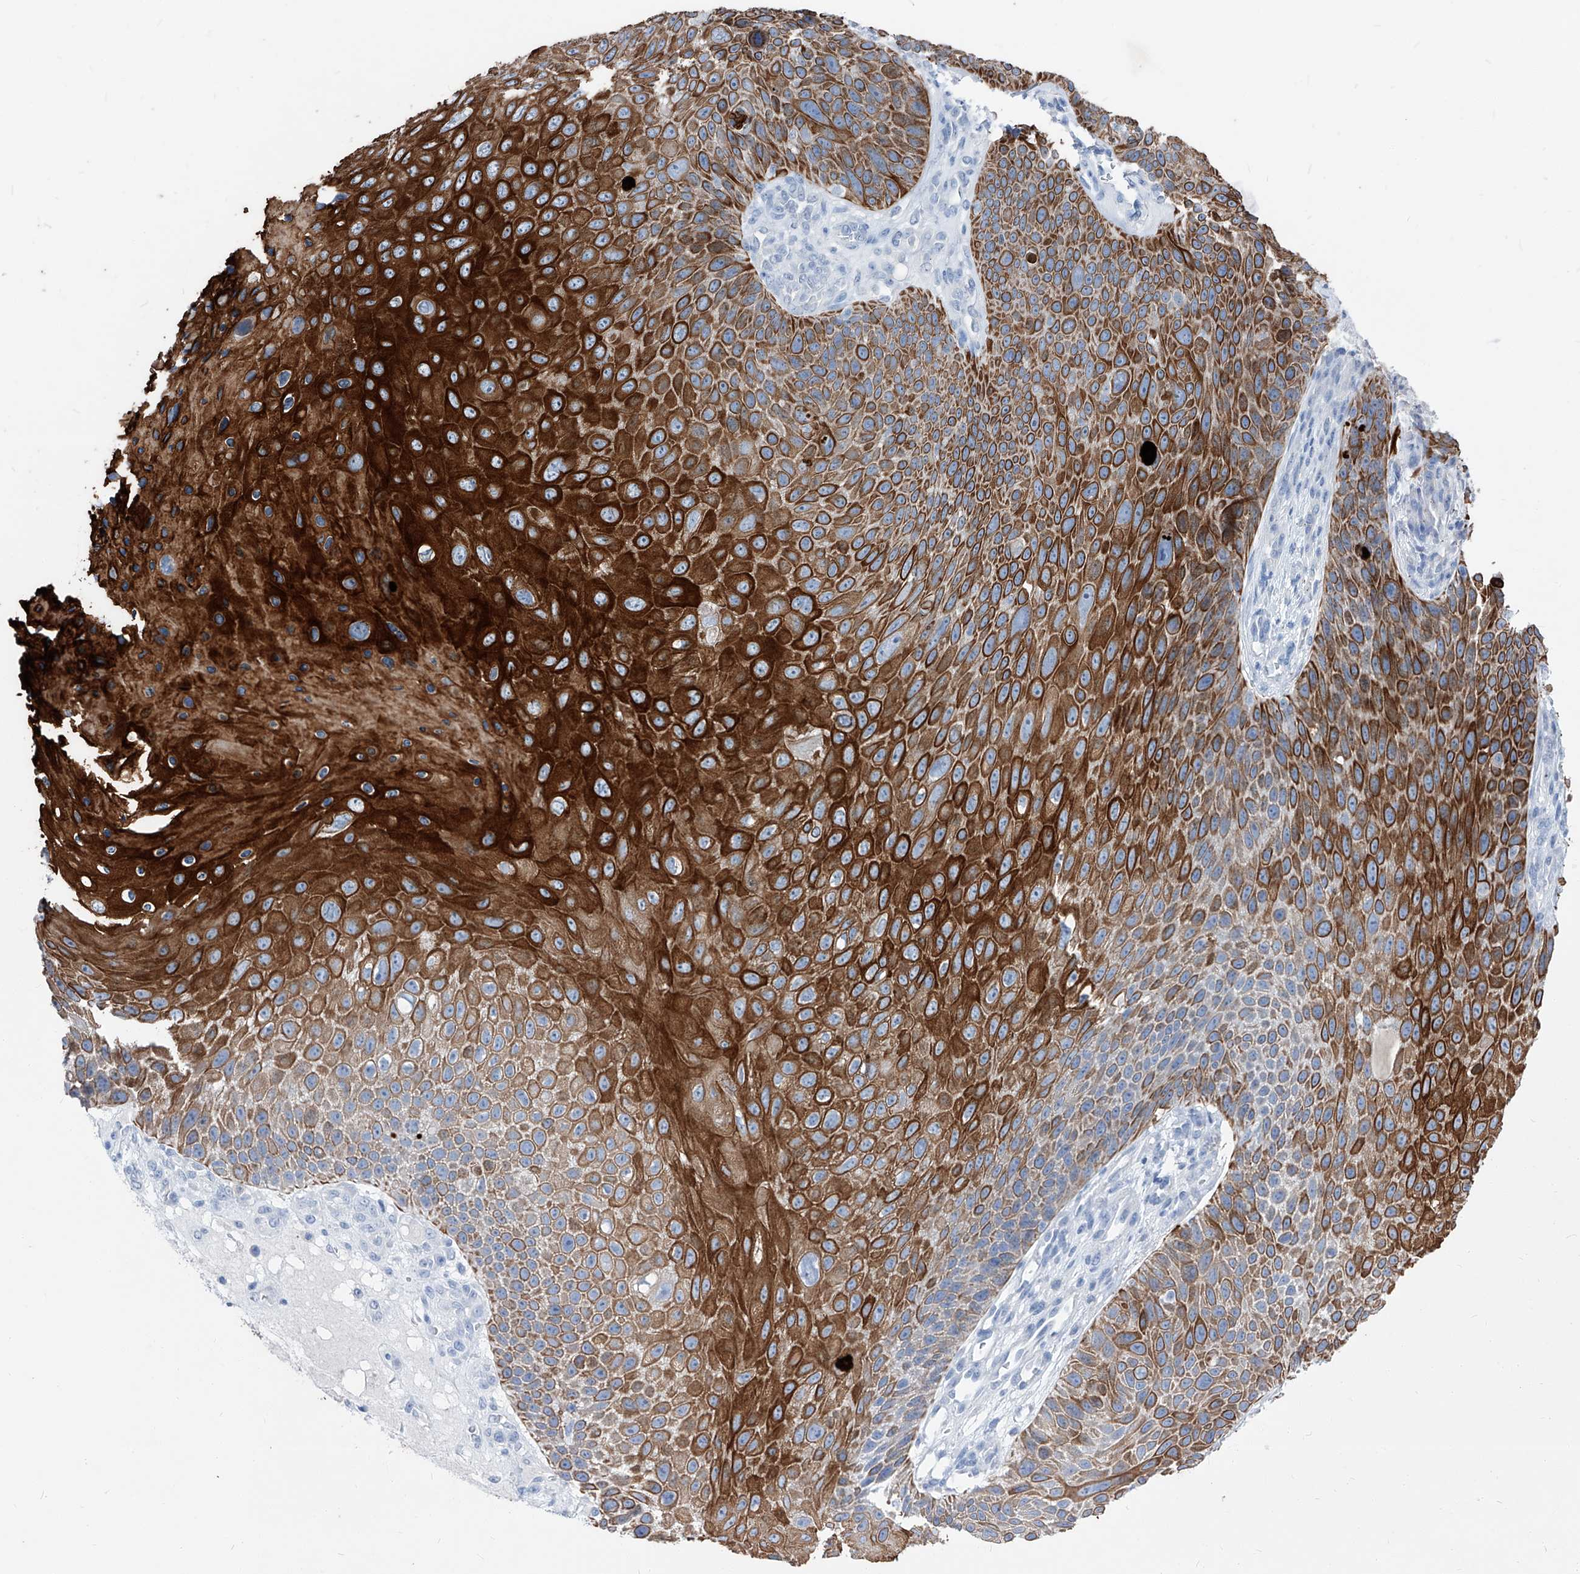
{"staining": {"intensity": "strong", "quantity": "25%-75%", "location": "cytoplasmic/membranous"}, "tissue": "skin cancer", "cell_type": "Tumor cells", "image_type": "cancer", "snomed": [{"axis": "morphology", "description": "Squamous cell carcinoma, NOS"}, {"axis": "topography", "description": "Skin"}], "caption": "Skin cancer (squamous cell carcinoma) tissue reveals strong cytoplasmic/membranous positivity in approximately 25%-75% of tumor cells", "gene": "FRS3", "patient": {"sex": "female", "age": 88}}